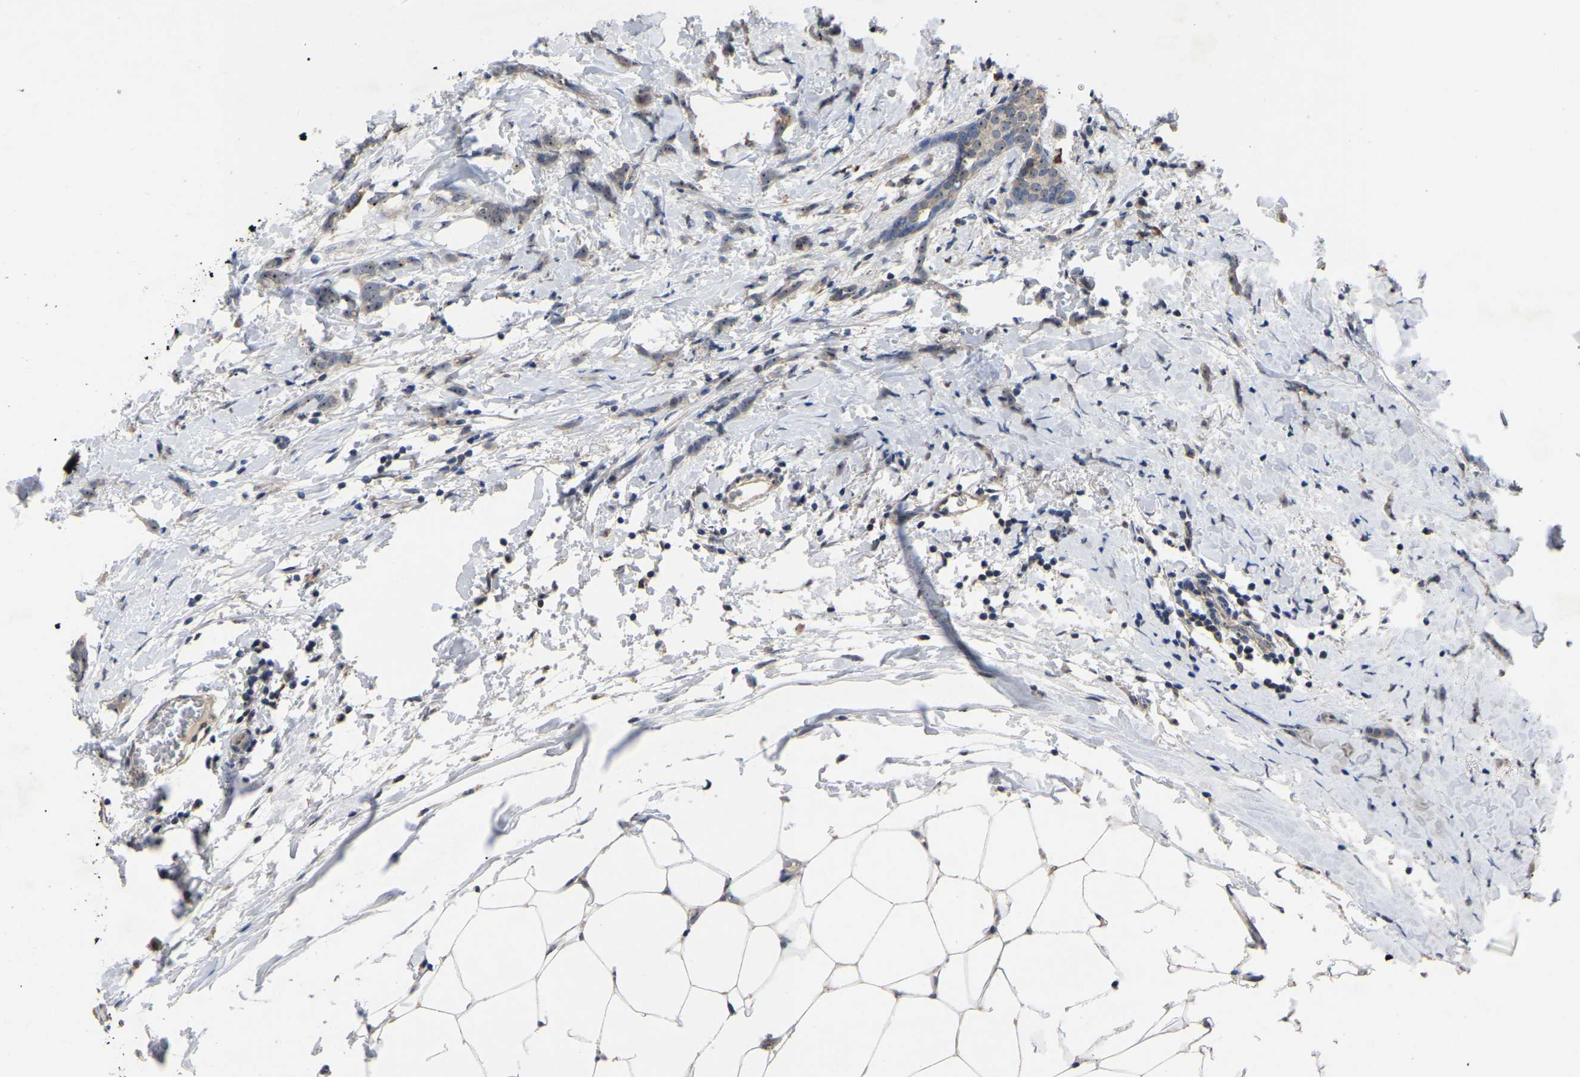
{"staining": {"intensity": "weak", "quantity": ">75%", "location": "cytoplasmic/membranous,nuclear"}, "tissue": "breast cancer", "cell_type": "Tumor cells", "image_type": "cancer", "snomed": [{"axis": "morphology", "description": "Lobular carcinoma, in situ"}, {"axis": "morphology", "description": "Lobular carcinoma"}, {"axis": "topography", "description": "Breast"}], "caption": "Immunohistochemical staining of human breast cancer (lobular carcinoma) shows low levels of weak cytoplasmic/membranous and nuclear expression in about >75% of tumor cells.", "gene": "NOP53", "patient": {"sex": "female", "age": 41}}